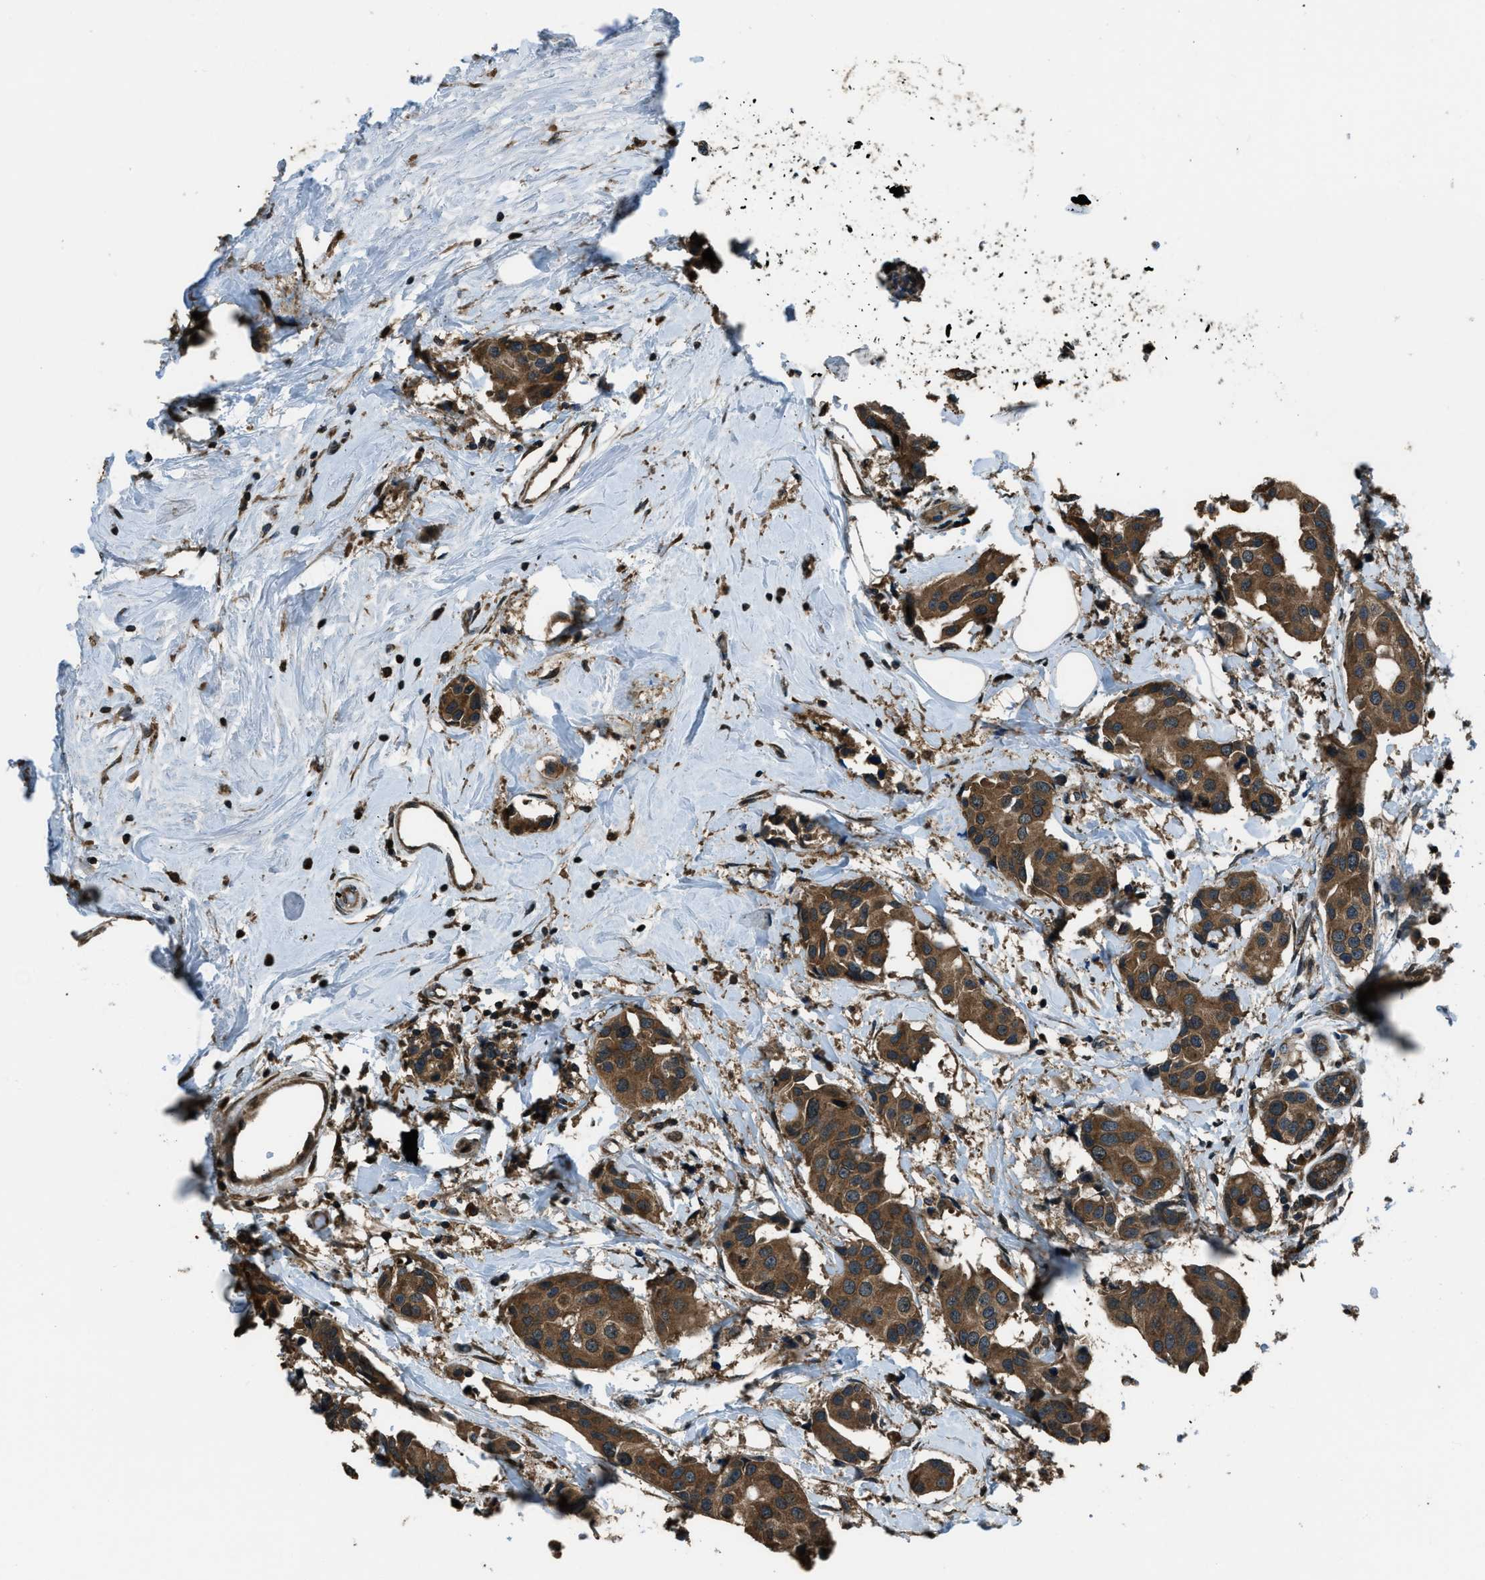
{"staining": {"intensity": "moderate", "quantity": ">75%", "location": "cytoplasmic/membranous"}, "tissue": "breast cancer", "cell_type": "Tumor cells", "image_type": "cancer", "snomed": [{"axis": "morphology", "description": "Normal tissue, NOS"}, {"axis": "morphology", "description": "Duct carcinoma"}, {"axis": "topography", "description": "Breast"}], "caption": "Immunohistochemical staining of infiltrating ductal carcinoma (breast) displays medium levels of moderate cytoplasmic/membranous positivity in approximately >75% of tumor cells.", "gene": "TRIM4", "patient": {"sex": "female", "age": 39}}